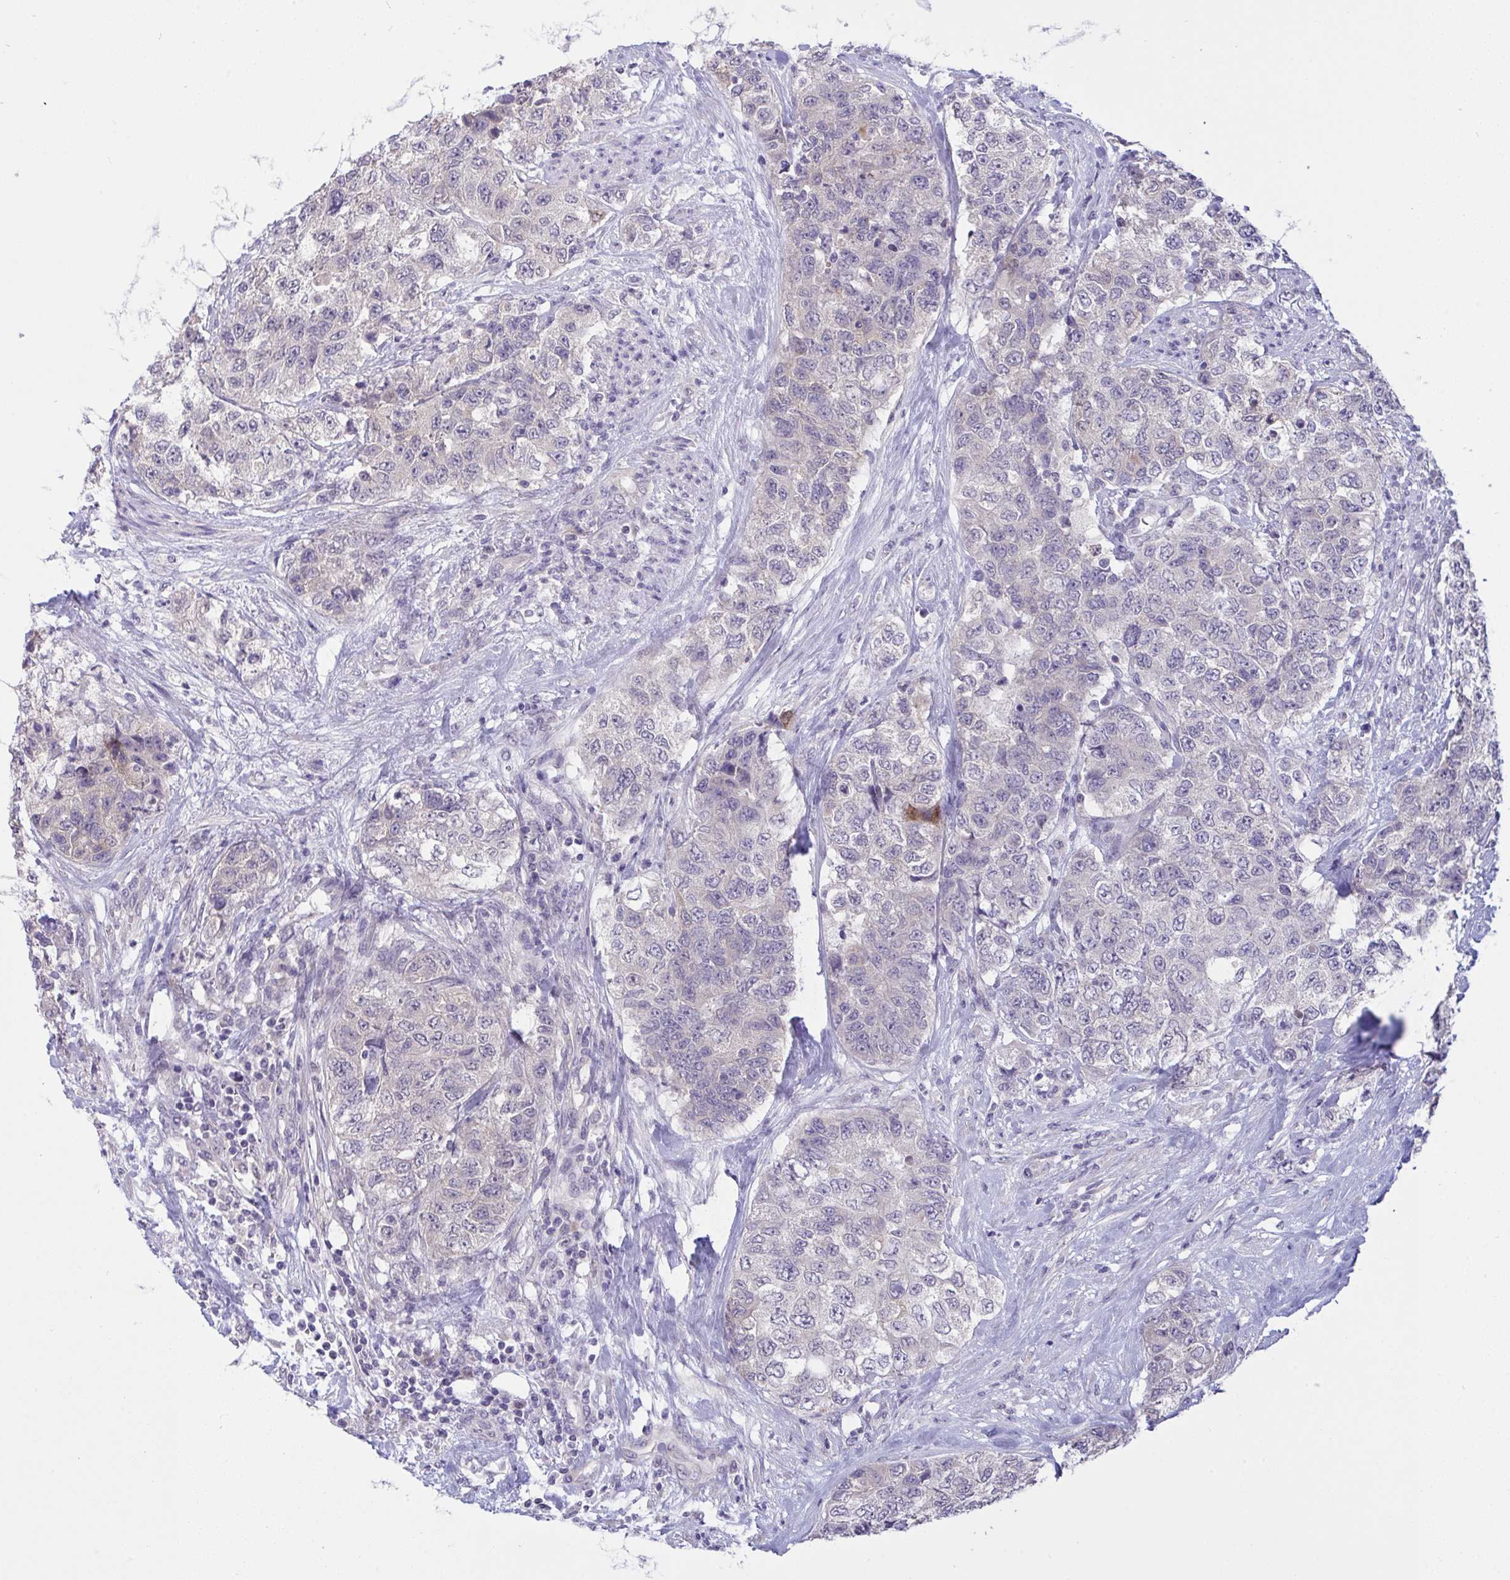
{"staining": {"intensity": "moderate", "quantity": "<25%", "location": "cytoplasmic/membranous"}, "tissue": "urothelial cancer", "cell_type": "Tumor cells", "image_type": "cancer", "snomed": [{"axis": "morphology", "description": "Urothelial carcinoma, High grade"}, {"axis": "topography", "description": "Urinary bladder"}], "caption": "Urothelial cancer tissue displays moderate cytoplasmic/membranous expression in approximately <25% of tumor cells", "gene": "TMEM41A", "patient": {"sex": "female", "age": 78}}